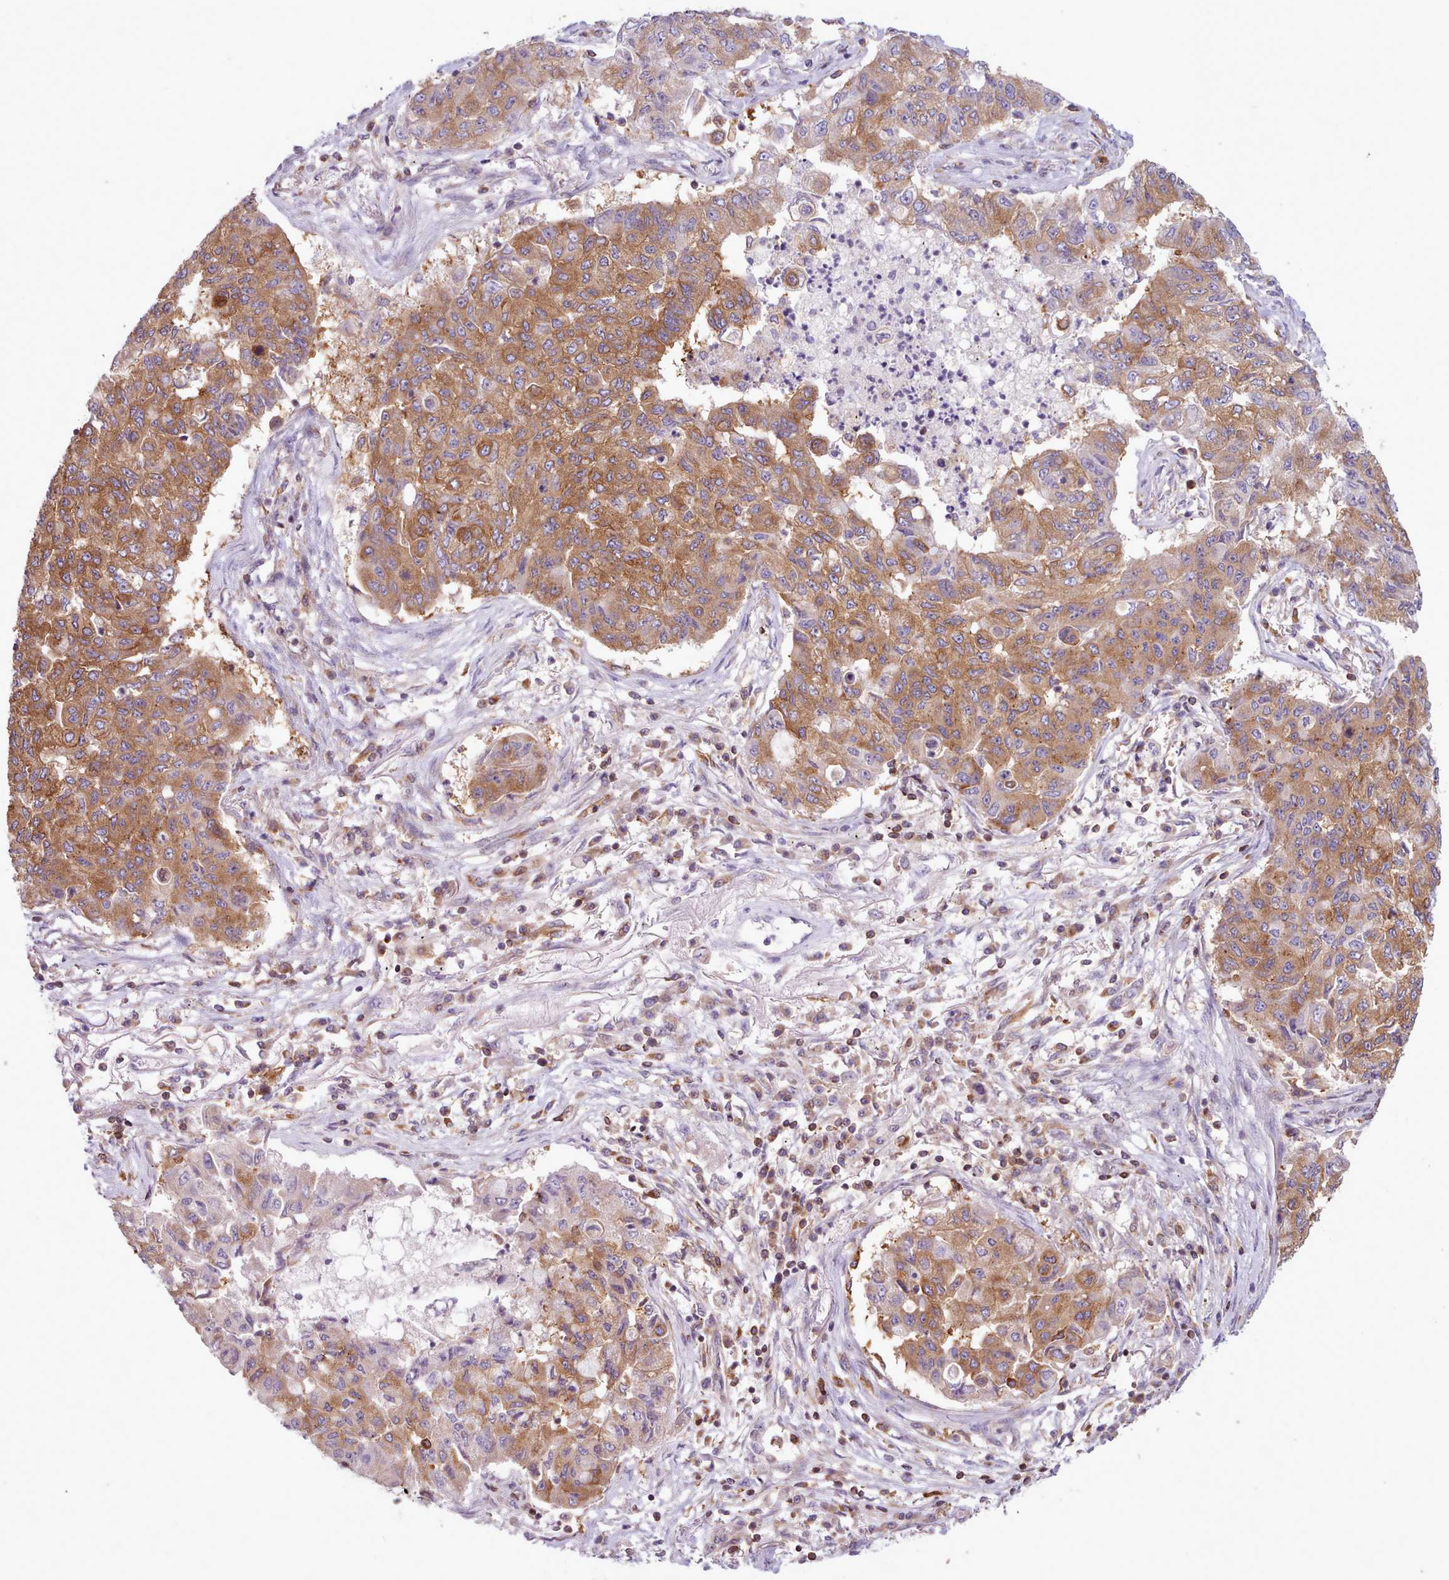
{"staining": {"intensity": "moderate", "quantity": ">75%", "location": "cytoplasmic/membranous"}, "tissue": "lung cancer", "cell_type": "Tumor cells", "image_type": "cancer", "snomed": [{"axis": "morphology", "description": "Squamous cell carcinoma, NOS"}, {"axis": "topography", "description": "Lung"}], "caption": "An immunohistochemistry (IHC) image of tumor tissue is shown. Protein staining in brown shows moderate cytoplasmic/membranous positivity in squamous cell carcinoma (lung) within tumor cells.", "gene": "CRYBG1", "patient": {"sex": "male", "age": 74}}